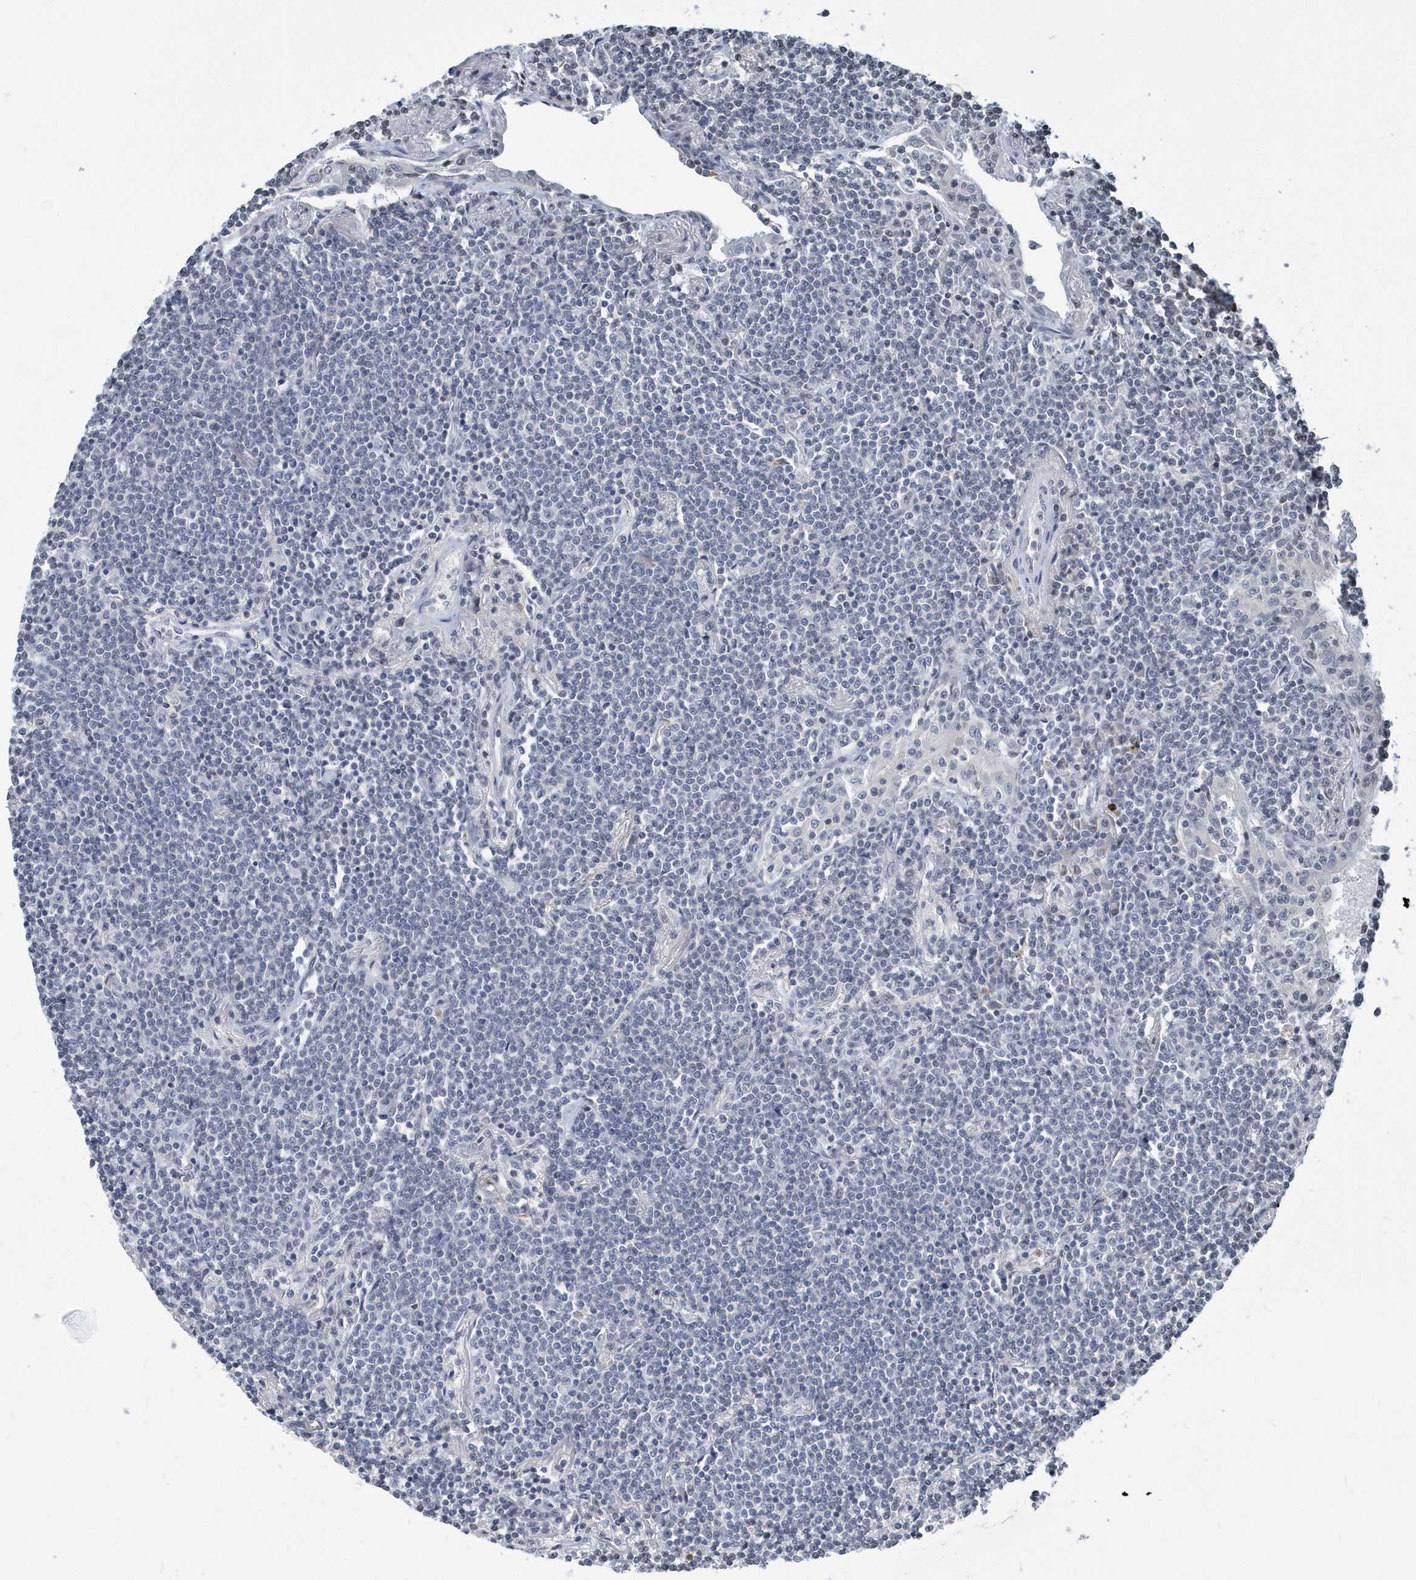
{"staining": {"intensity": "negative", "quantity": "none", "location": "none"}, "tissue": "lymphoma", "cell_type": "Tumor cells", "image_type": "cancer", "snomed": [{"axis": "morphology", "description": "Malignant lymphoma, non-Hodgkin's type, Low grade"}, {"axis": "topography", "description": "Lung"}], "caption": "DAB (3,3'-diaminobenzidine) immunohistochemical staining of malignant lymphoma, non-Hodgkin's type (low-grade) shows no significant staining in tumor cells. Nuclei are stained in blue.", "gene": "VWA5B2", "patient": {"sex": "female", "age": 71}}